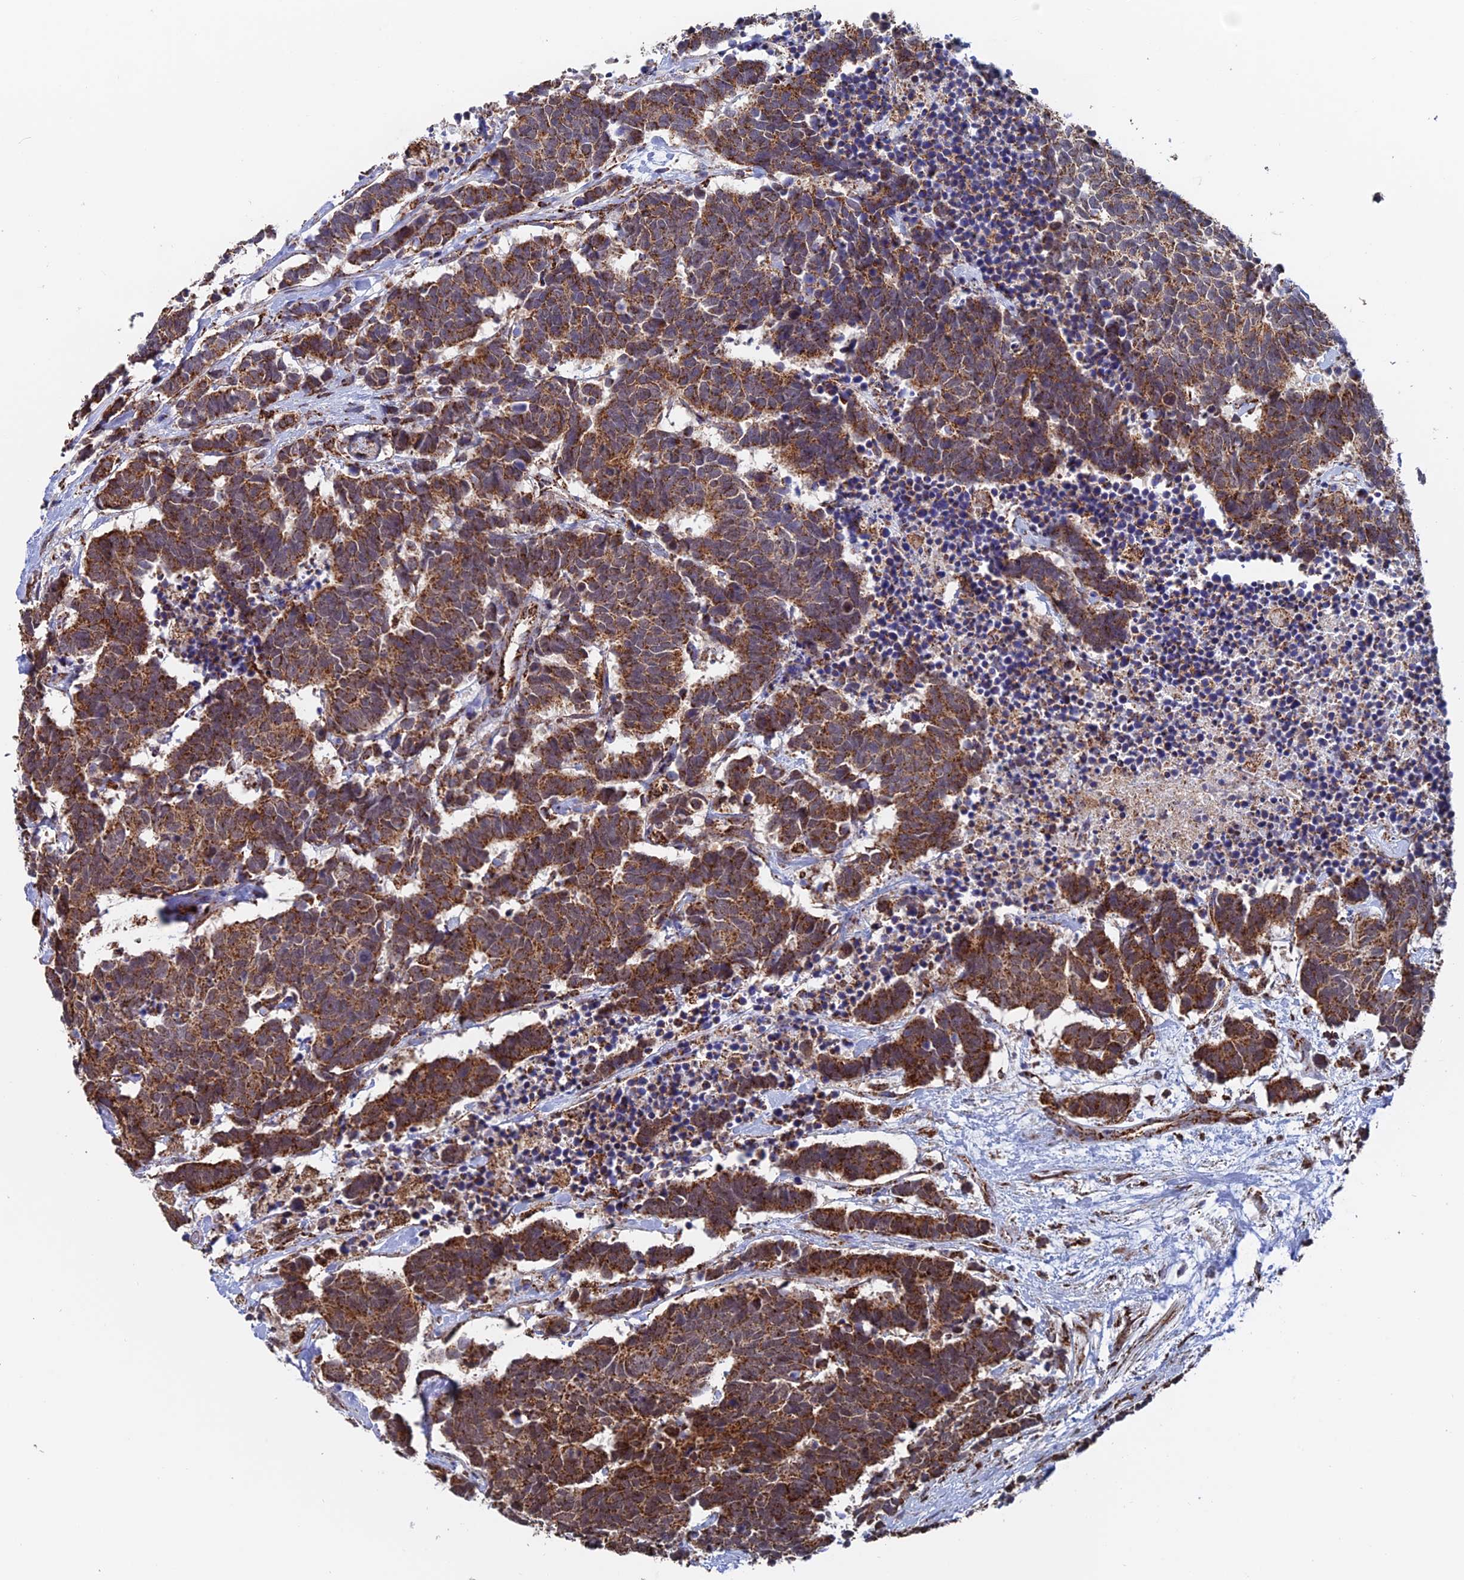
{"staining": {"intensity": "strong", "quantity": ">75%", "location": "cytoplasmic/membranous"}, "tissue": "carcinoid", "cell_type": "Tumor cells", "image_type": "cancer", "snomed": [{"axis": "morphology", "description": "Carcinoma, NOS"}, {"axis": "morphology", "description": "Carcinoid, malignant, NOS"}, {"axis": "topography", "description": "Urinary bladder"}], "caption": "Immunohistochemistry (IHC) micrograph of human carcinoid (malignant) stained for a protein (brown), which demonstrates high levels of strong cytoplasmic/membranous expression in about >75% of tumor cells.", "gene": "DTYMK", "patient": {"sex": "male", "age": 57}}